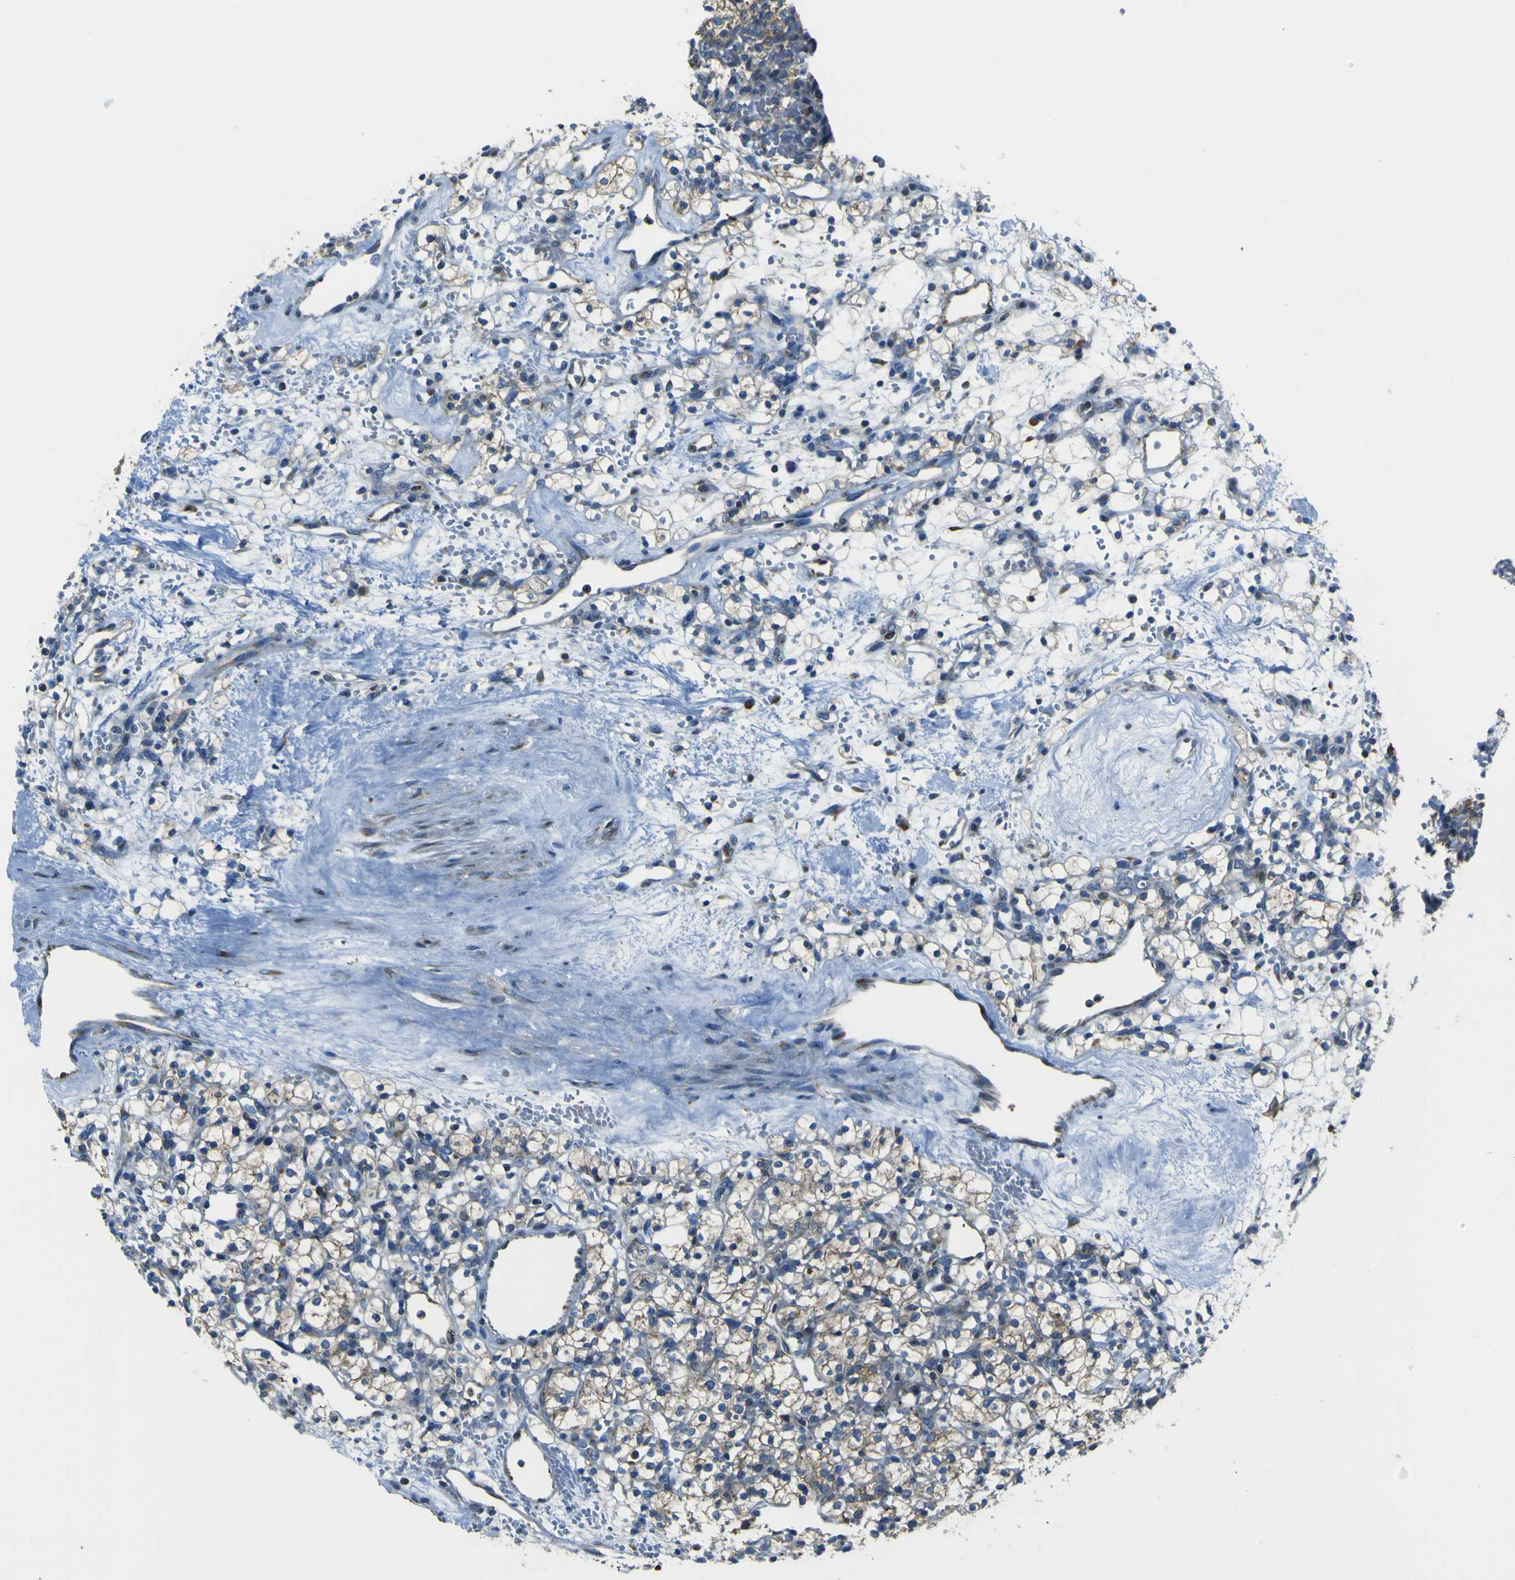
{"staining": {"intensity": "moderate", "quantity": ">75%", "location": "cytoplasmic/membranous"}, "tissue": "renal cancer", "cell_type": "Tumor cells", "image_type": "cancer", "snomed": [{"axis": "morphology", "description": "Adenocarcinoma, NOS"}, {"axis": "topography", "description": "Kidney"}], "caption": "Approximately >75% of tumor cells in renal cancer show moderate cytoplasmic/membranous protein positivity as visualized by brown immunohistochemical staining.", "gene": "STIM1", "patient": {"sex": "female", "age": 60}}